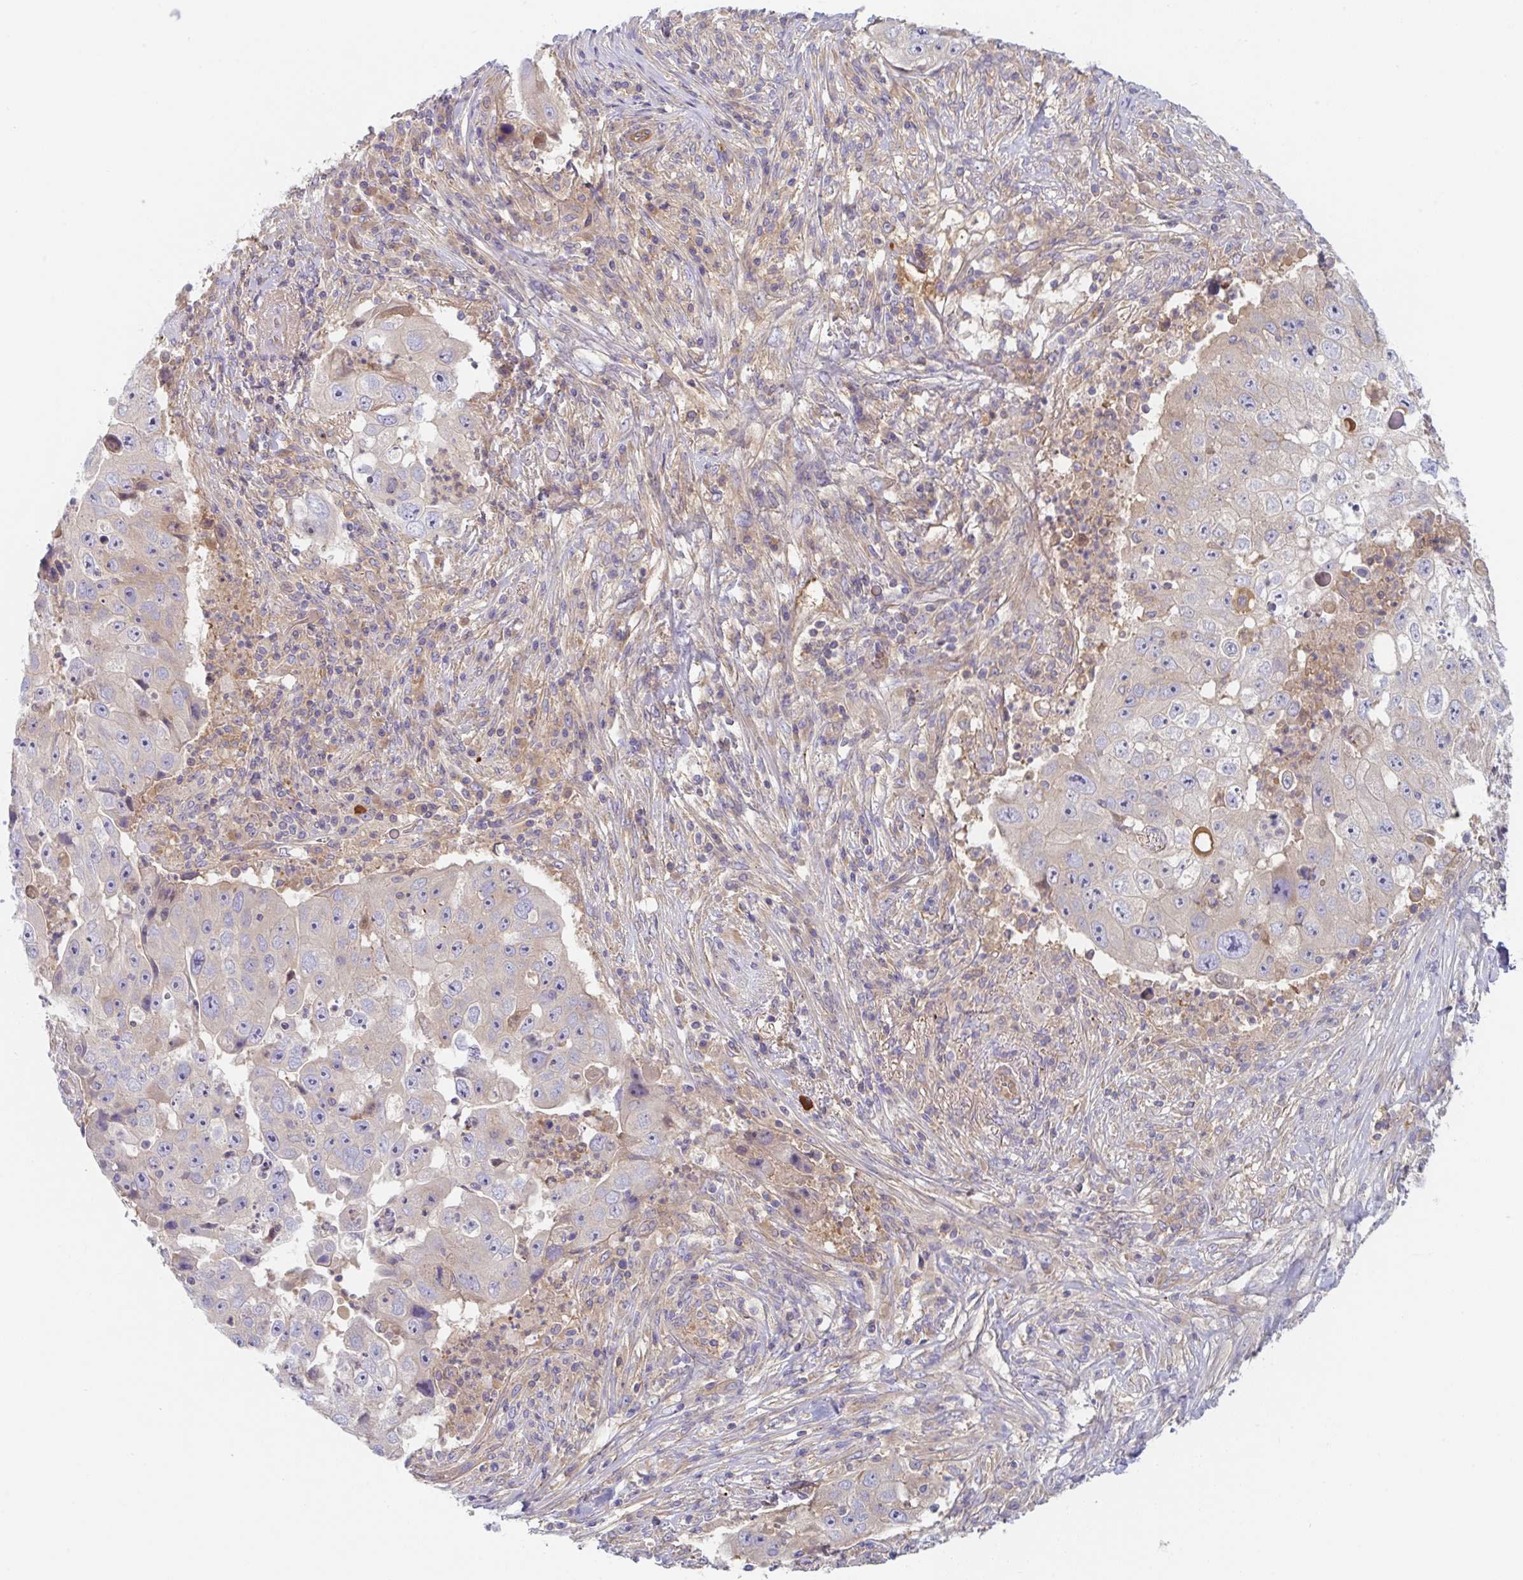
{"staining": {"intensity": "weak", "quantity": "<25%", "location": "cytoplasmic/membranous"}, "tissue": "lung cancer", "cell_type": "Tumor cells", "image_type": "cancer", "snomed": [{"axis": "morphology", "description": "Squamous cell carcinoma, NOS"}, {"axis": "topography", "description": "Lung"}], "caption": "IHC of lung cancer (squamous cell carcinoma) demonstrates no staining in tumor cells.", "gene": "AMPD2", "patient": {"sex": "male", "age": 64}}